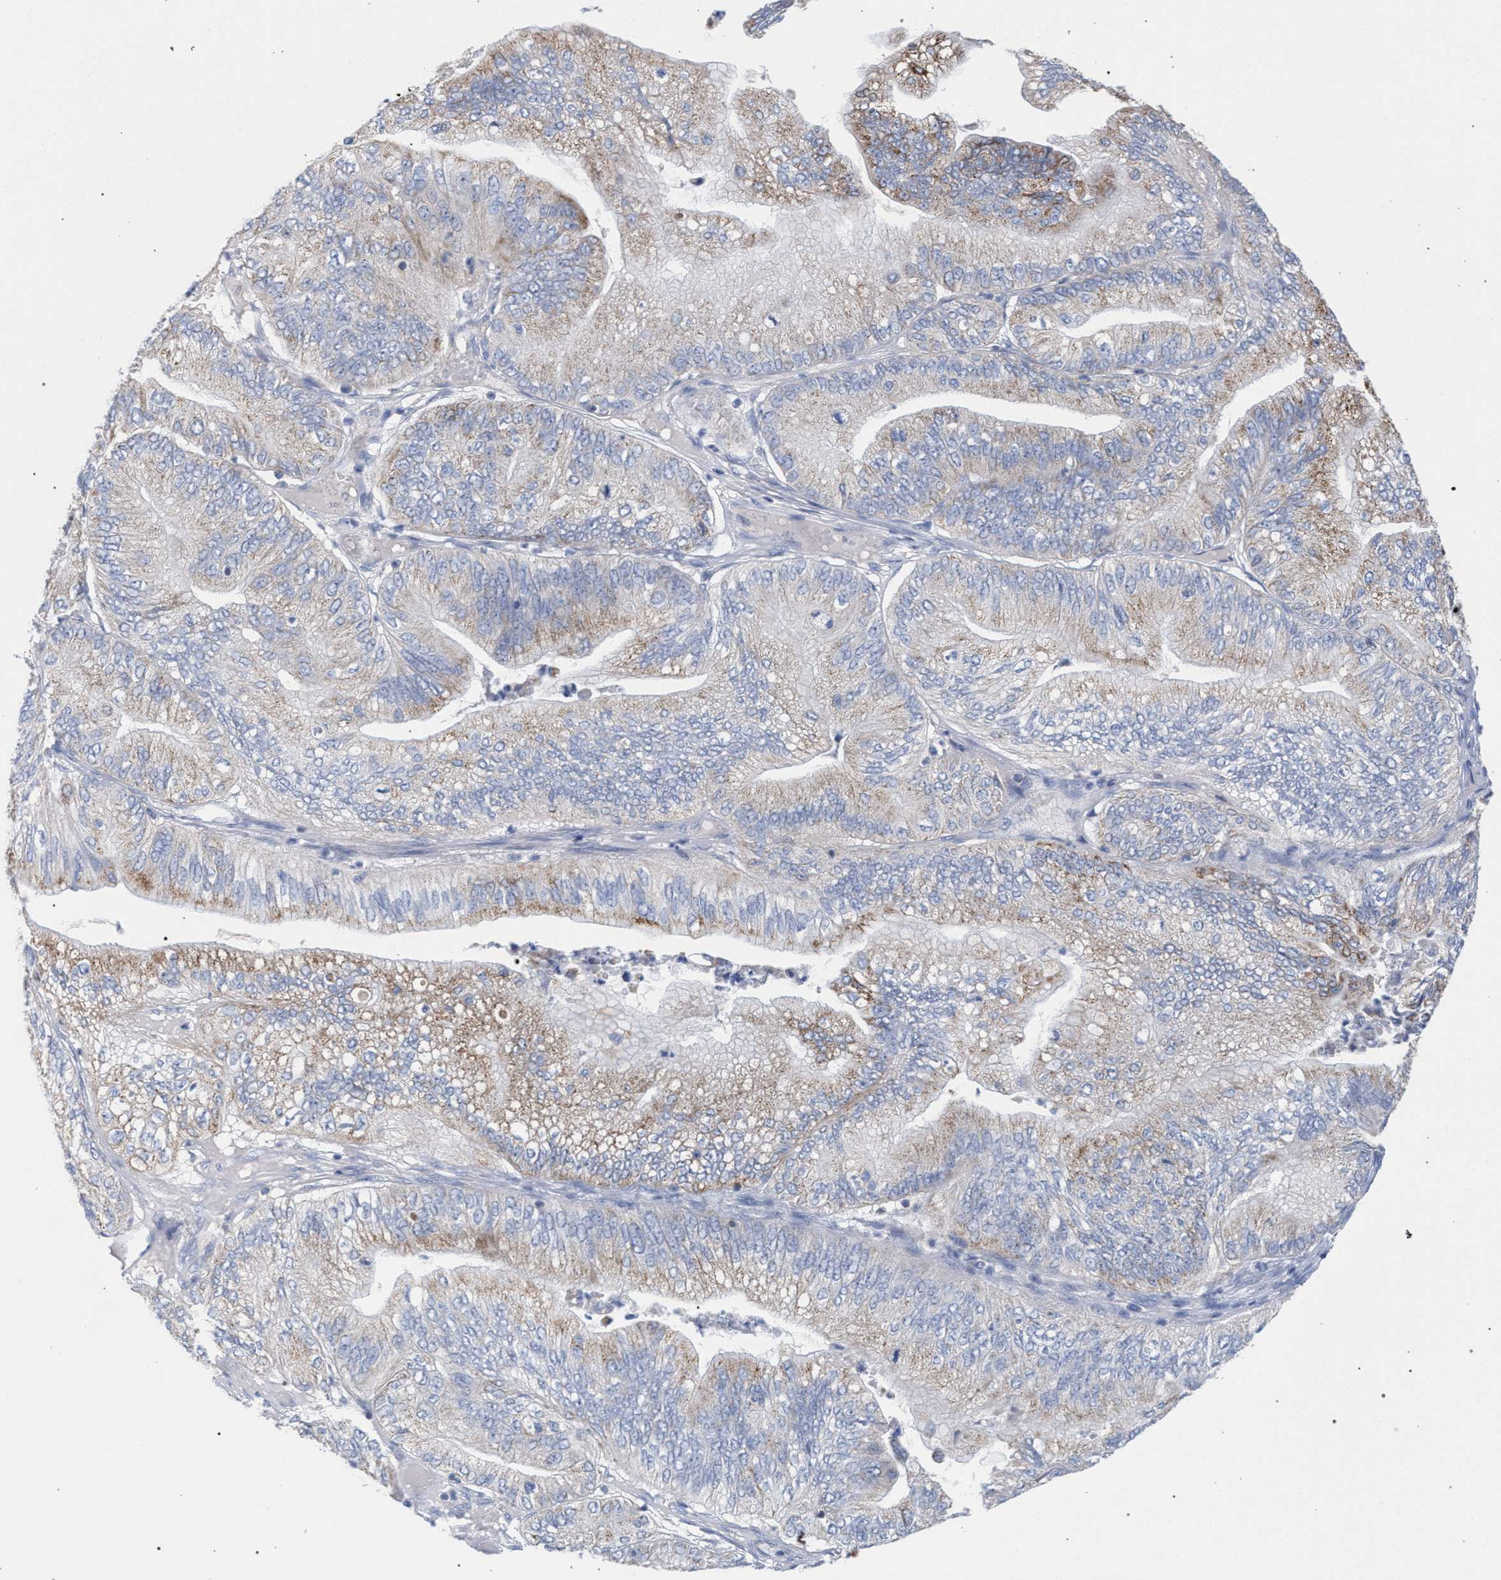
{"staining": {"intensity": "weak", "quantity": "25%-75%", "location": "cytoplasmic/membranous"}, "tissue": "ovarian cancer", "cell_type": "Tumor cells", "image_type": "cancer", "snomed": [{"axis": "morphology", "description": "Cystadenocarcinoma, mucinous, NOS"}, {"axis": "topography", "description": "Ovary"}], "caption": "Ovarian cancer (mucinous cystadenocarcinoma) stained with DAB immunohistochemistry (IHC) reveals low levels of weak cytoplasmic/membranous positivity in approximately 25%-75% of tumor cells. Using DAB (3,3'-diaminobenzidine) (brown) and hematoxylin (blue) stains, captured at high magnification using brightfield microscopy.", "gene": "ECI2", "patient": {"sex": "female", "age": 61}}